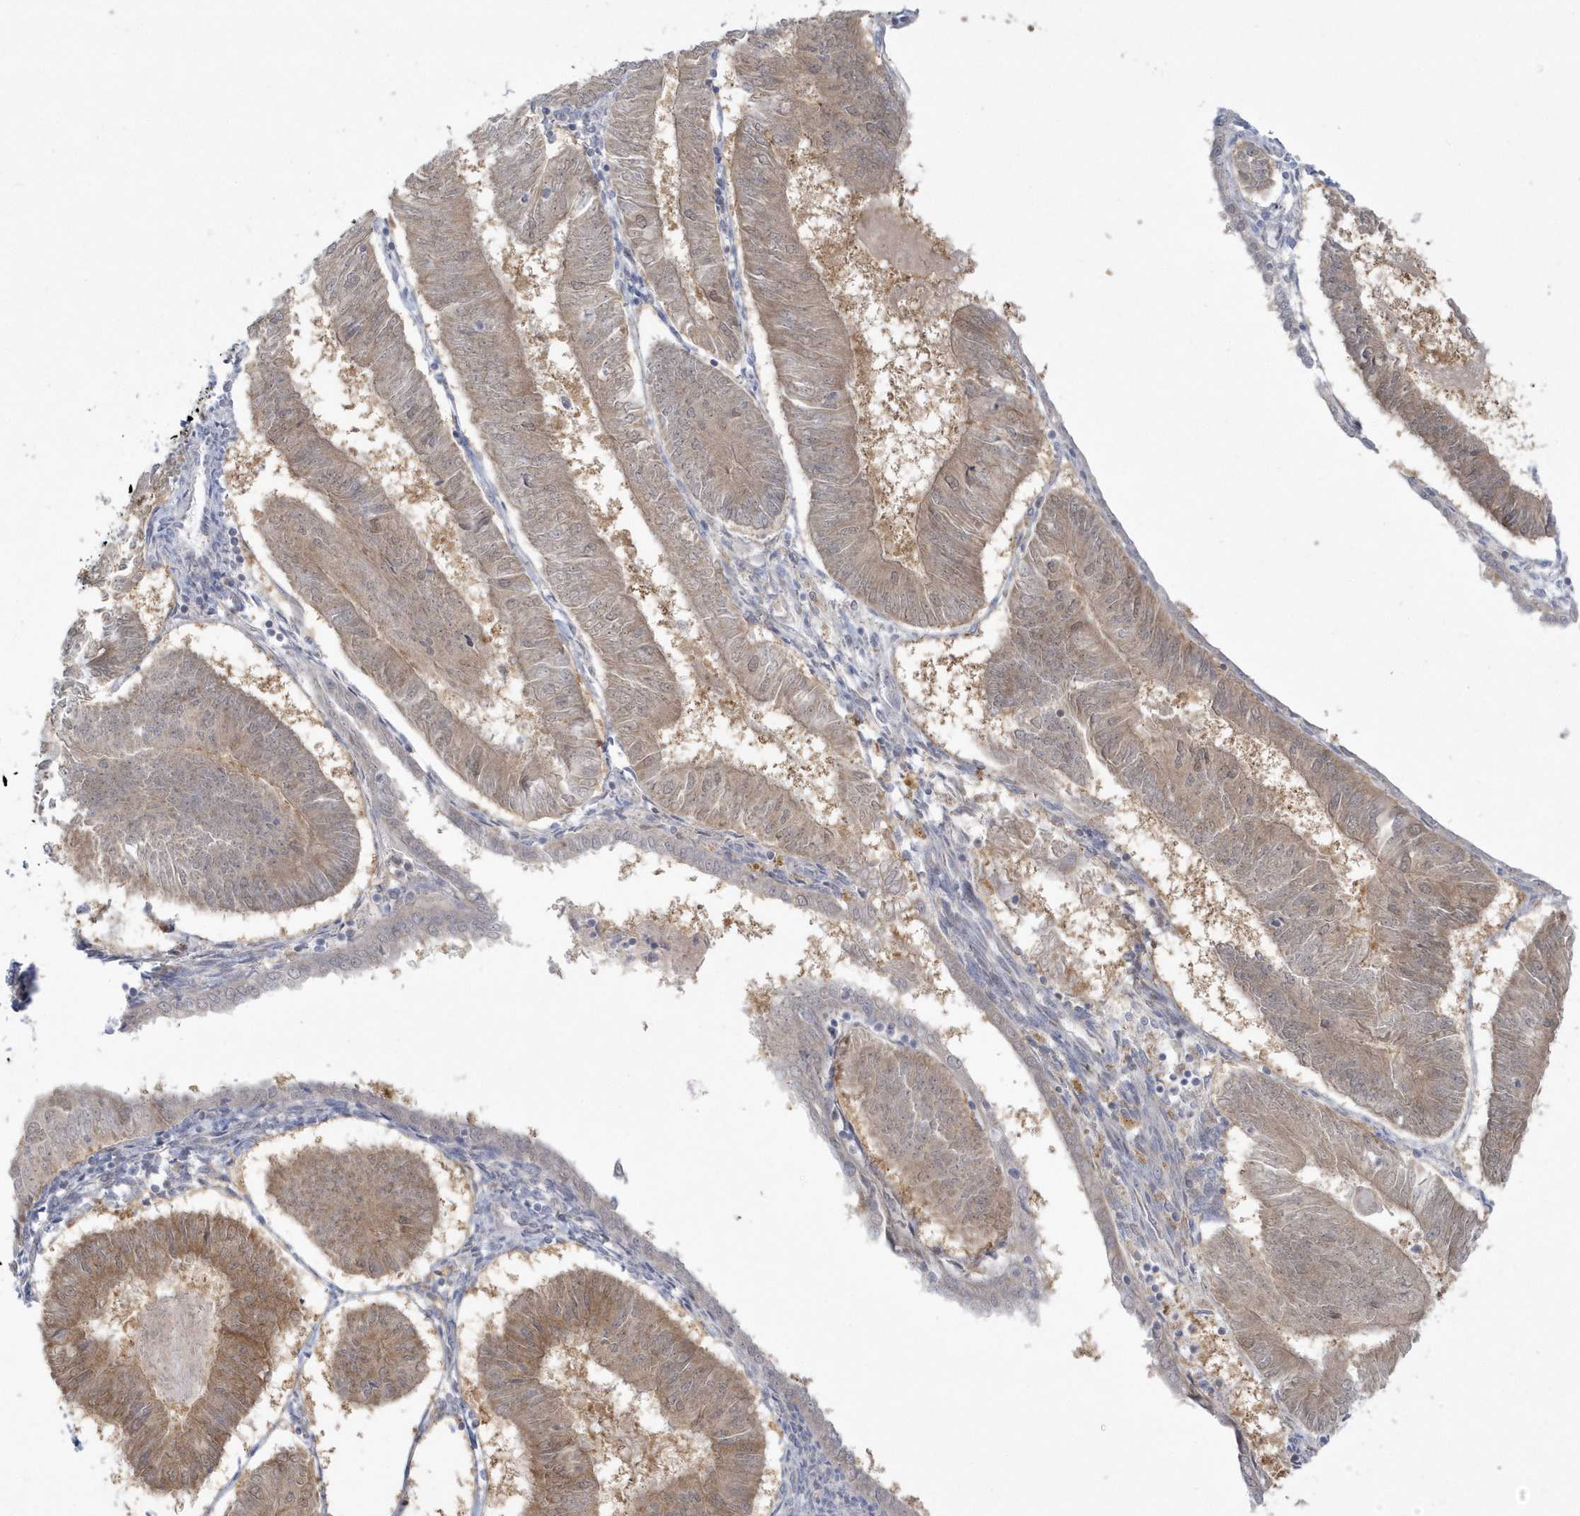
{"staining": {"intensity": "moderate", "quantity": ">75%", "location": "cytoplasmic/membranous"}, "tissue": "endometrial cancer", "cell_type": "Tumor cells", "image_type": "cancer", "snomed": [{"axis": "morphology", "description": "Adenocarcinoma, NOS"}, {"axis": "topography", "description": "Endometrium"}], "caption": "The micrograph displays immunohistochemical staining of endometrial cancer (adenocarcinoma). There is moderate cytoplasmic/membranous expression is identified in approximately >75% of tumor cells.", "gene": "PCBD1", "patient": {"sex": "female", "age": 58}}